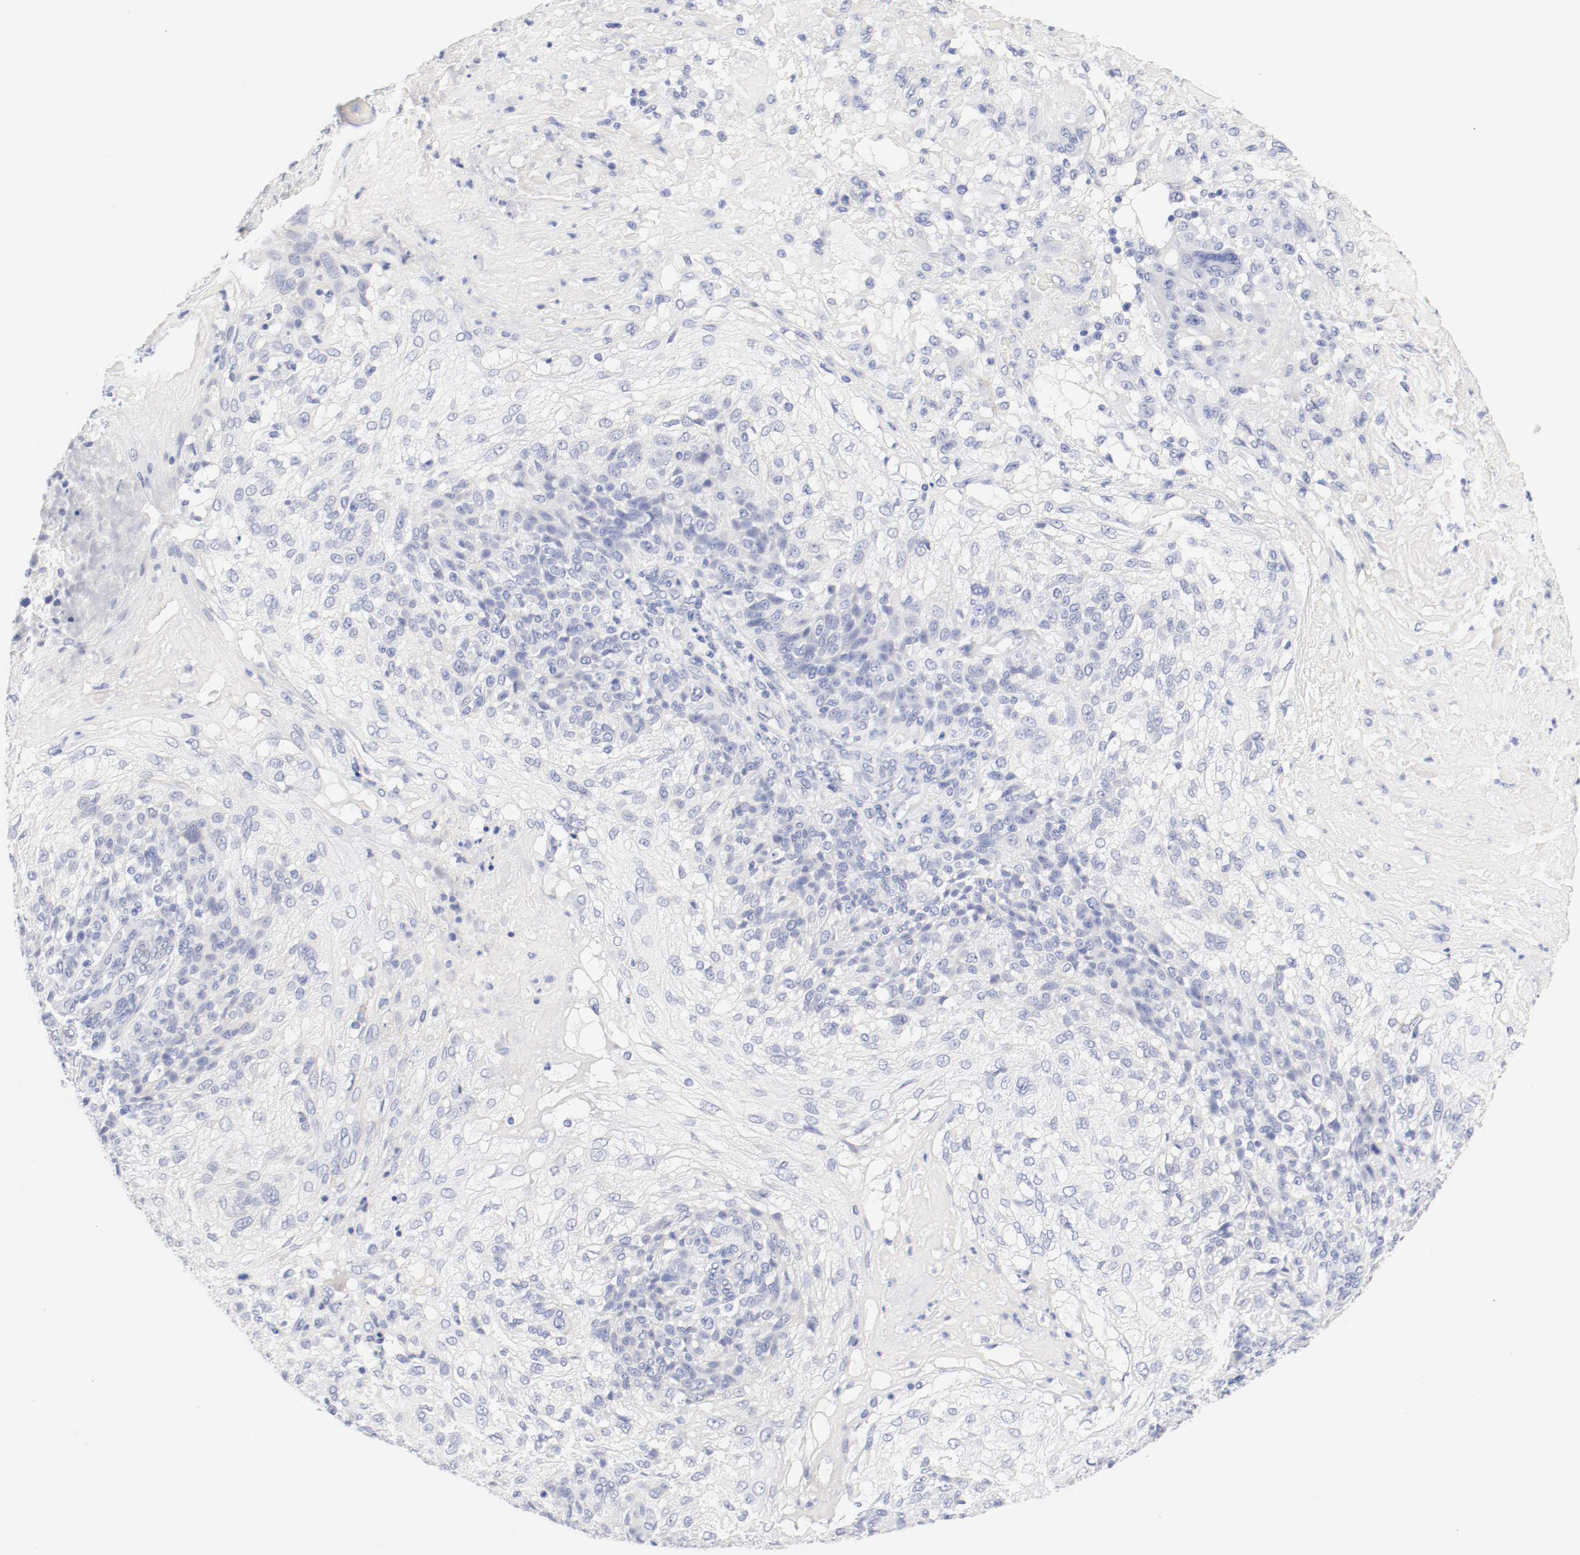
{"staining": {"intensity": "negative", "quantity": "none", "location": "none"}, "tissue": "skin cancer", "cell_type": "Tumor cells", "image_type": "cancer", "snomed": [{"axis": "morphology", "description": "Normal tissue, NOS"}, {"axis": "morphology", "description": "Squamous cell carcinoma, NOS"}, {"axis": "topography", "description": "Skin"}], "caption": "Tumor cells show no significant staining in skin squamous cell carcinoma. (Immunohistochemistry (ihc), brightfield microscopy, high magnification).", "gene": "HOMER1", "patient": {"sex": "female", "age": 83}}